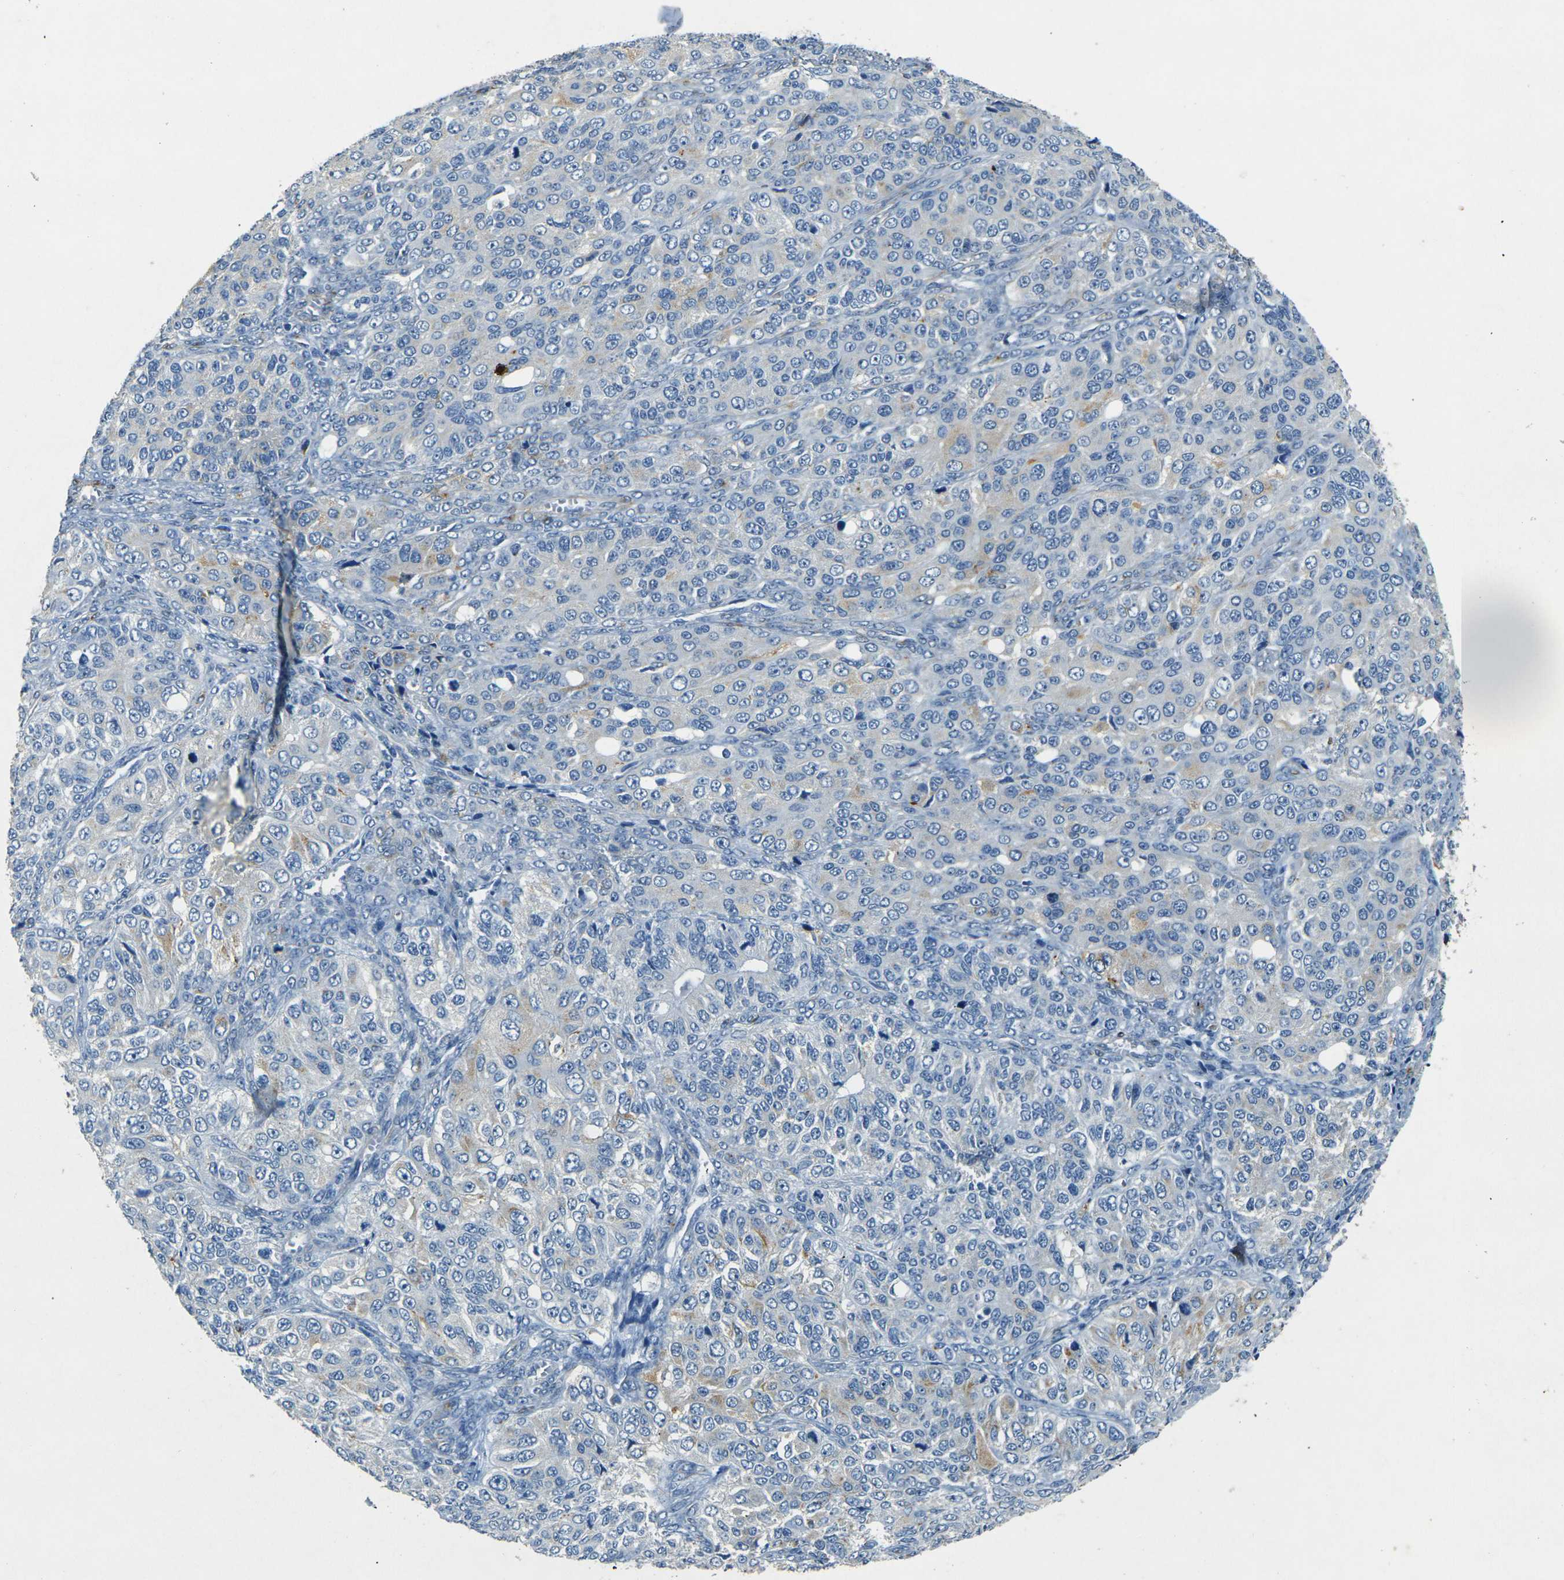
{"staining": {"intensity": "negative", "quantity": "none", "location": "none"}, "tissue": "ovarian cancer", "cell_type": "Tumor cells", "image_type": "cancer", "snomed": [{"axis": "morphology", "description": "Carcinoma, endometroid"}, {"axis": "topography", "description": "Ovary"}], "caption": "This is an immunohistochemistry (IHC) photomicrograph of human ovarian cancer. There is no positivity in tumor cells.", "gene": "SORT1", "patient": {"sex": "female", "age": 51}}